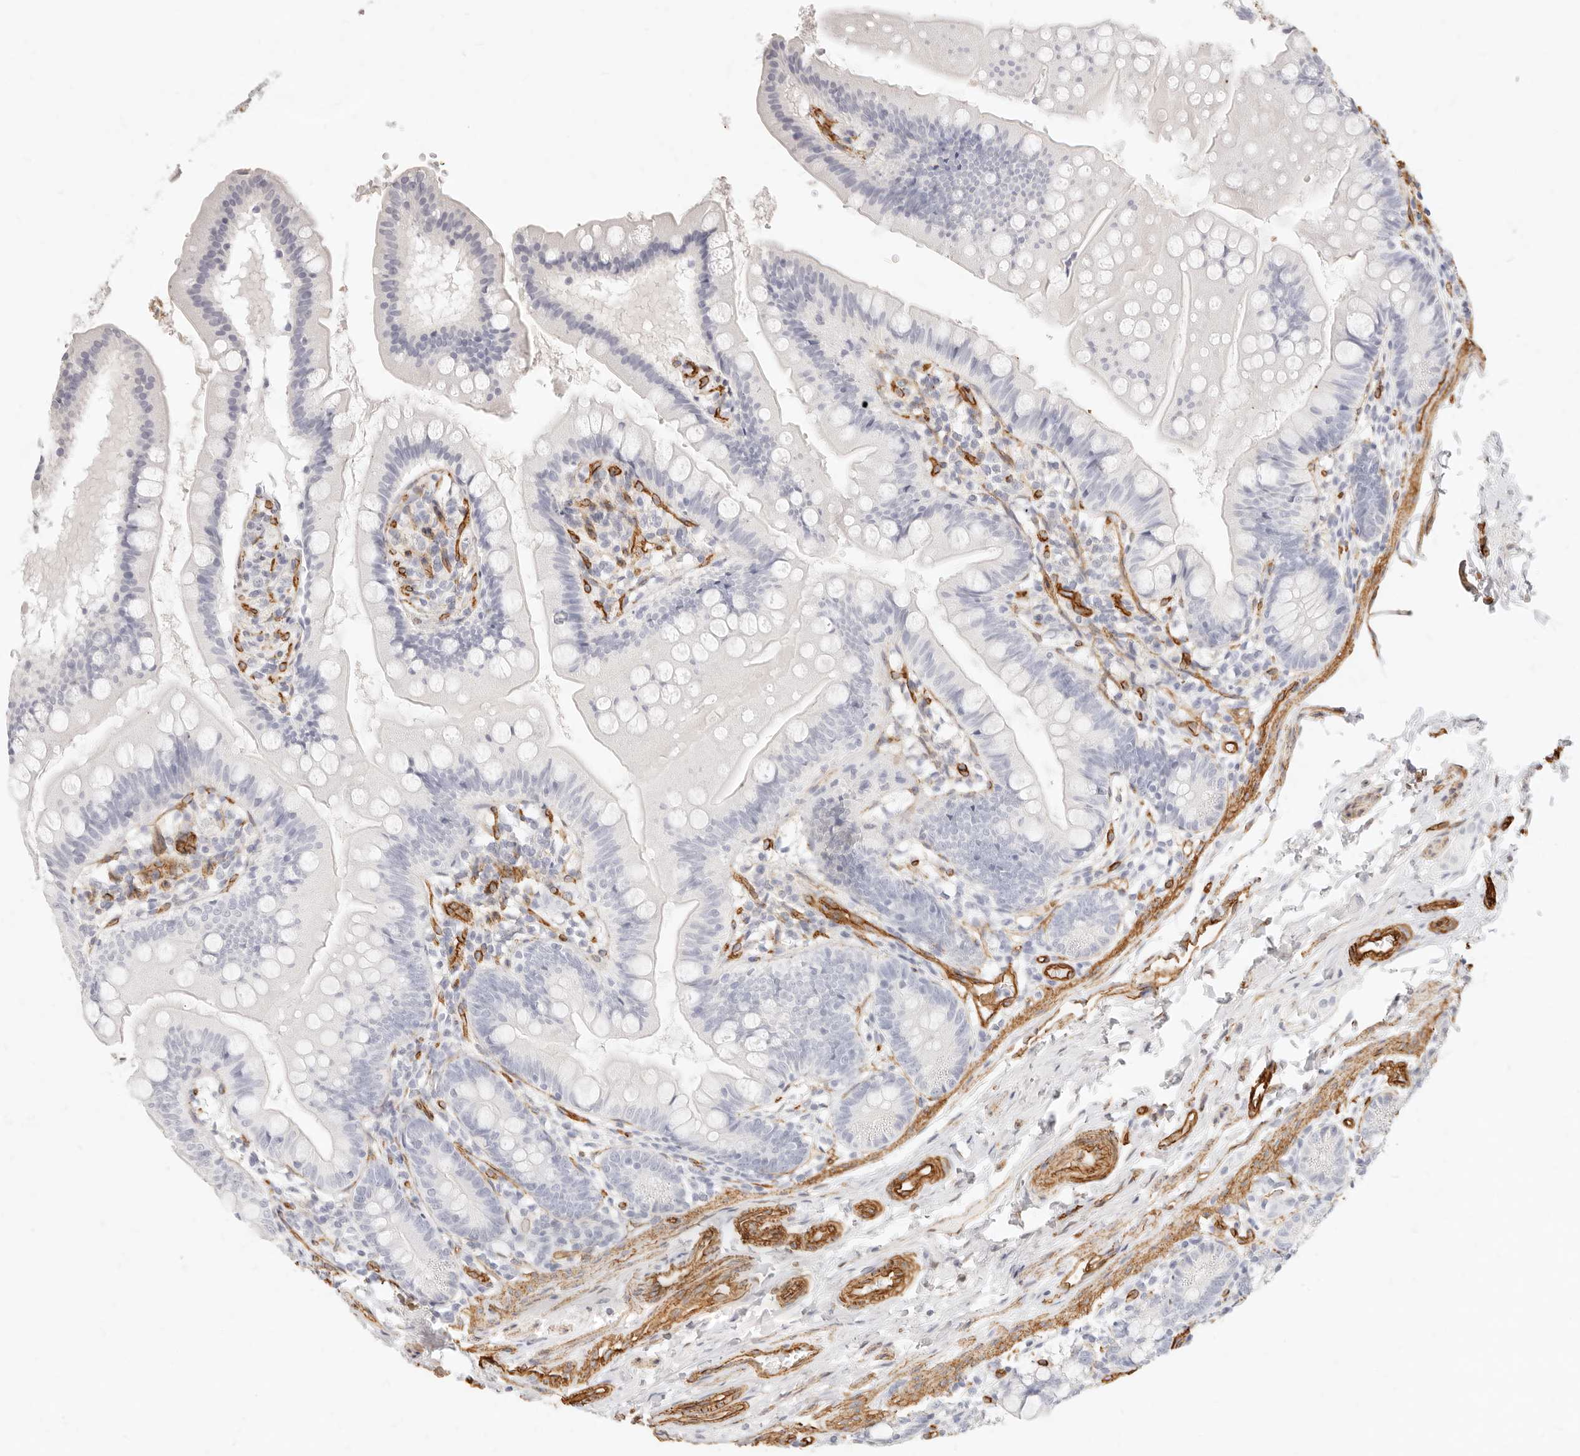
{"staining": {"intensity": "negative", "quantity": "none", "location": "none"}, "tissue": "small intestine", "cell_type": "Glandular cells", "image_type": "normal", "snomed": [{"axis": "morphology", "description": "Normal tissue, NOS"}, {"axis": "topography", "description": "Small intestine"}], "caption": "Immunohistochemistry (IHC) photomicrograph of benign human small intestine stained for a protein (brown), which displays no positivity in glandular cells.", "gene": "NUS1", "patient": {"sex": "male", "age": 7}}